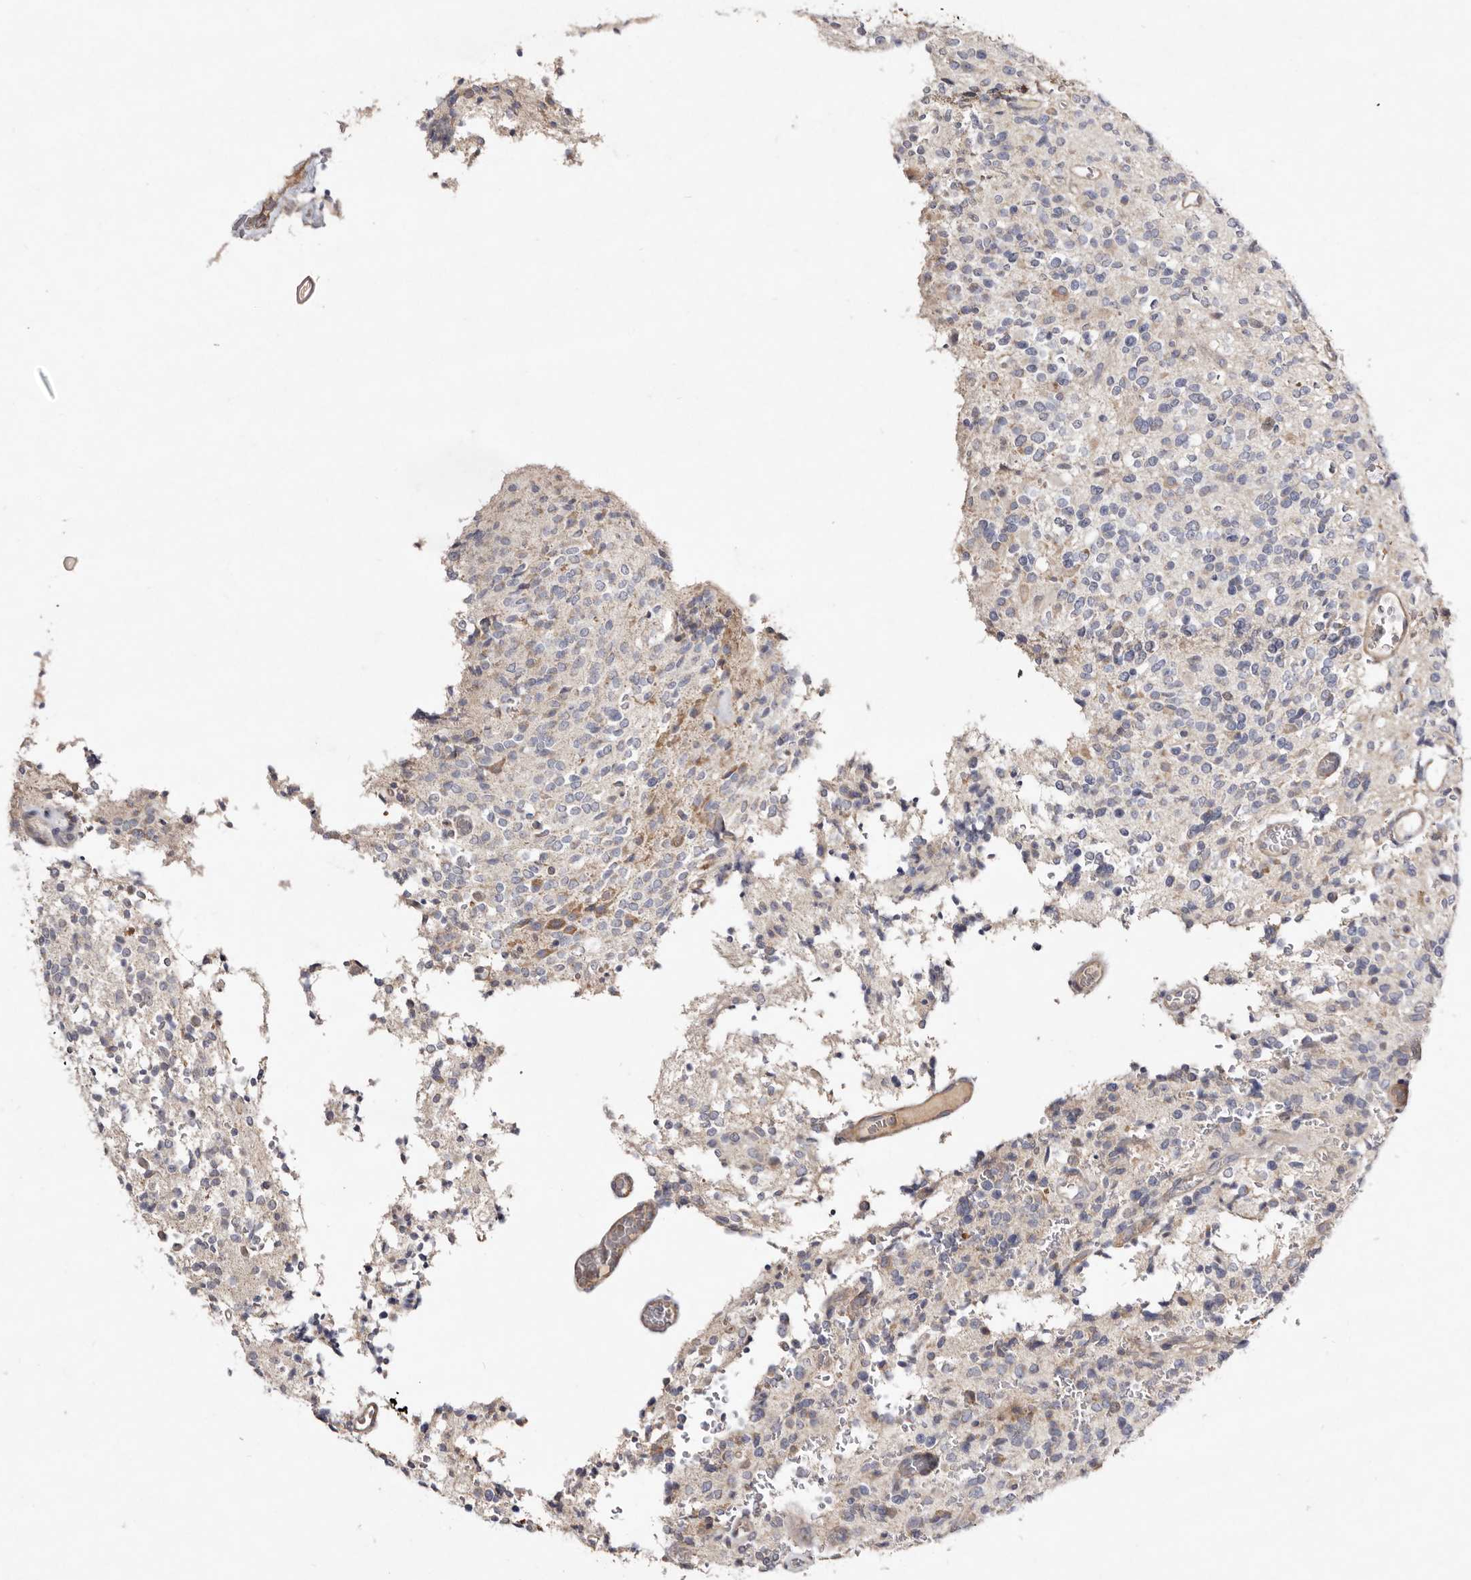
{"staining": {"intensity": "negative", "quantity": "none", "location": "none"}, "tissue": "glioma", "cell_type": "Tumor cells", "image_type": "cancer", "snomed": [{"axis": "morphology", "description": "Glioma, malignant, High grade"}, {"axis": "topography", "description": "Brain"}], "caption": "Protein analysis of malignant high-grade glioma demonstrates no significant staining in tumor cells.", "gene": "SLC25A20", "patient": {"sex": "male", "age": 34}}